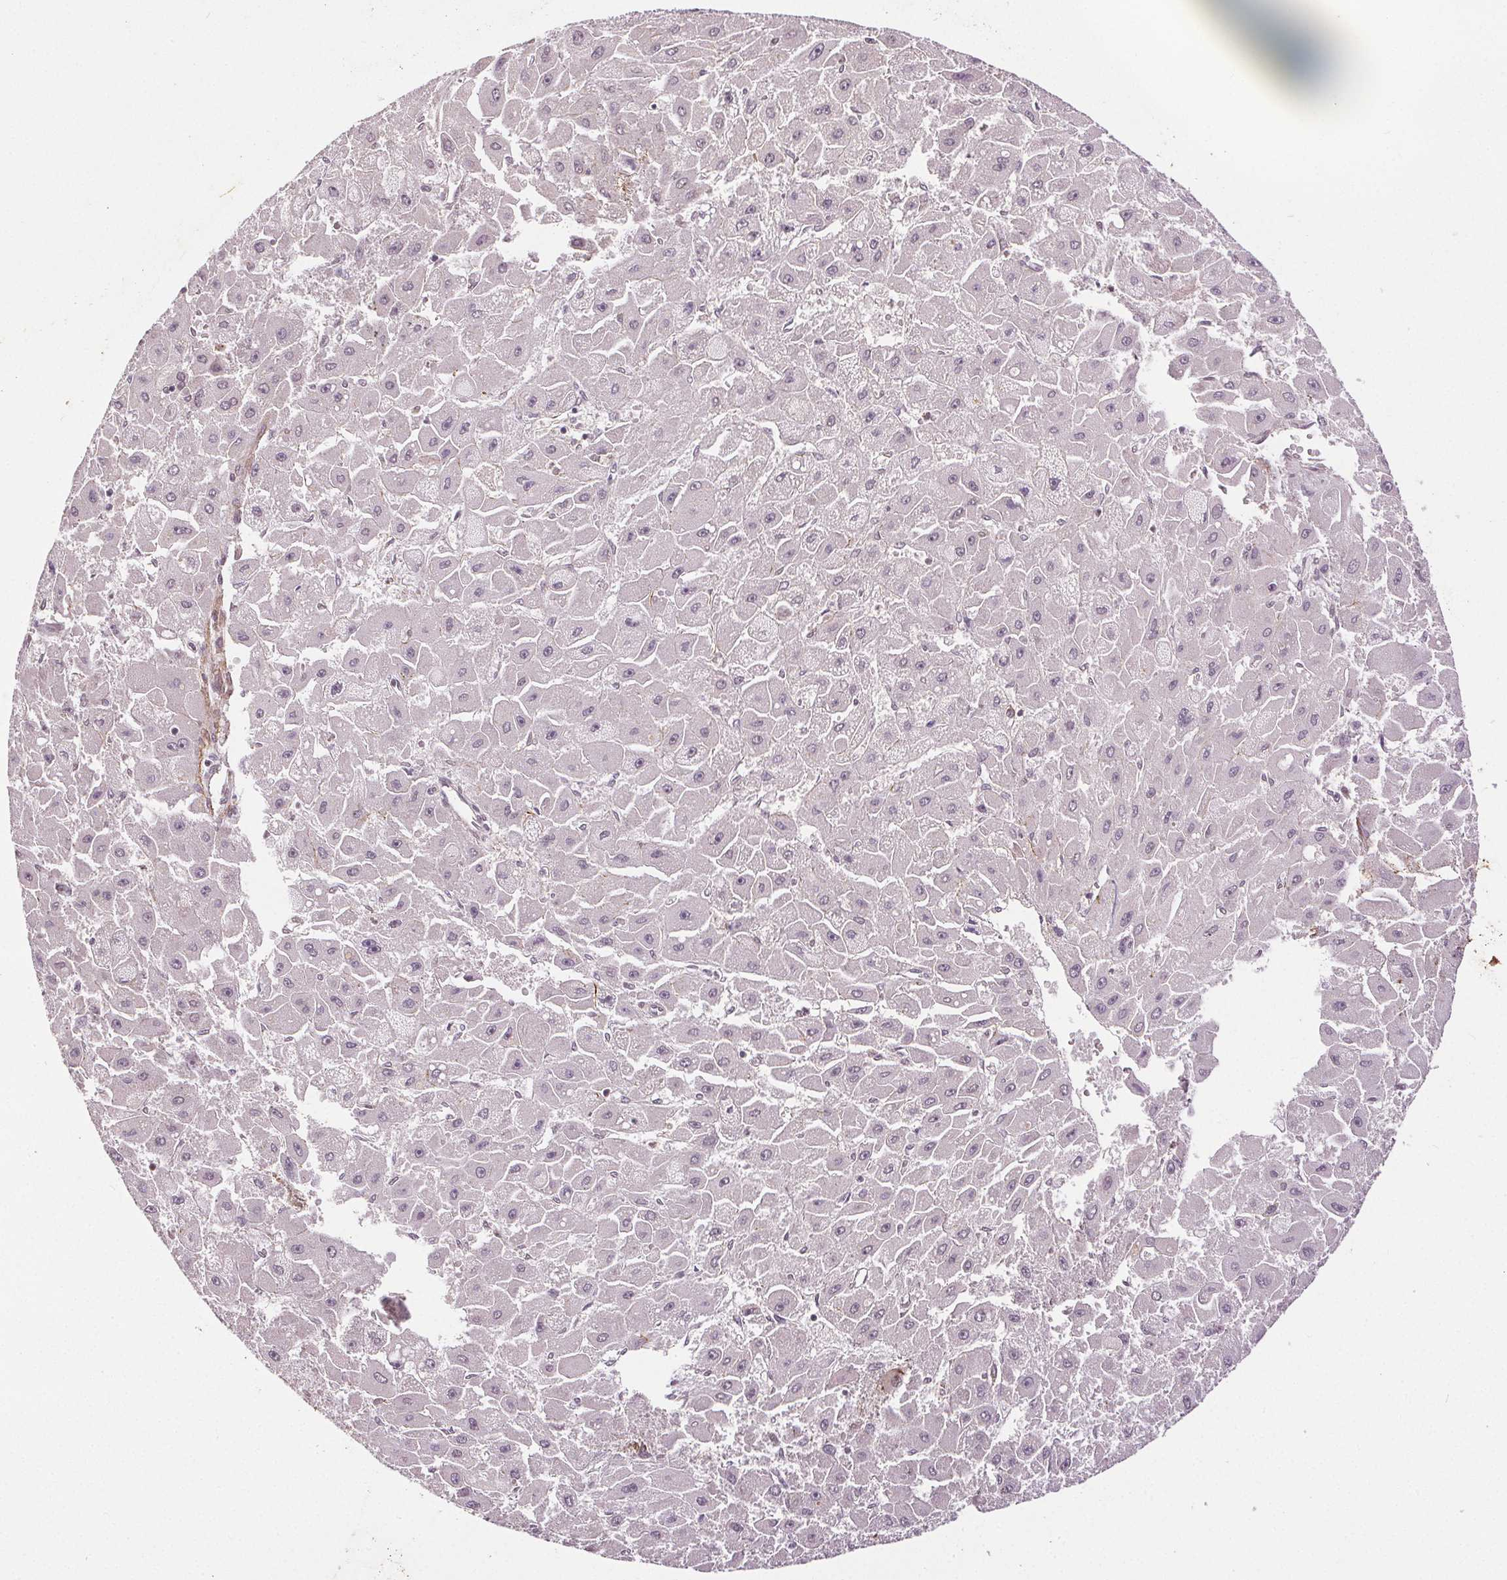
{"staining": {"intensity": "negative", "quantity": "none", "location": "none"}, "tissue": "liver cancer", "cell_type": "Tumor cells", "image_type": "cancer", "snomed": [{"axis": "morphology", "description": "Carcinoma, Hepatocellular, NOS"}, {"axis": "topography", "description": "Liver"}], "caption": "Immunohistochemistry of human liver cancer (hepatocellular carcinoma) displays no staining in tumor cells. (DAB (3,3'-diaminobenzidine) IHC visualized using brightfield microscopy, high magnification).", "gene": "EPHB3", "patient": {"sex": "female", "age": 25}}